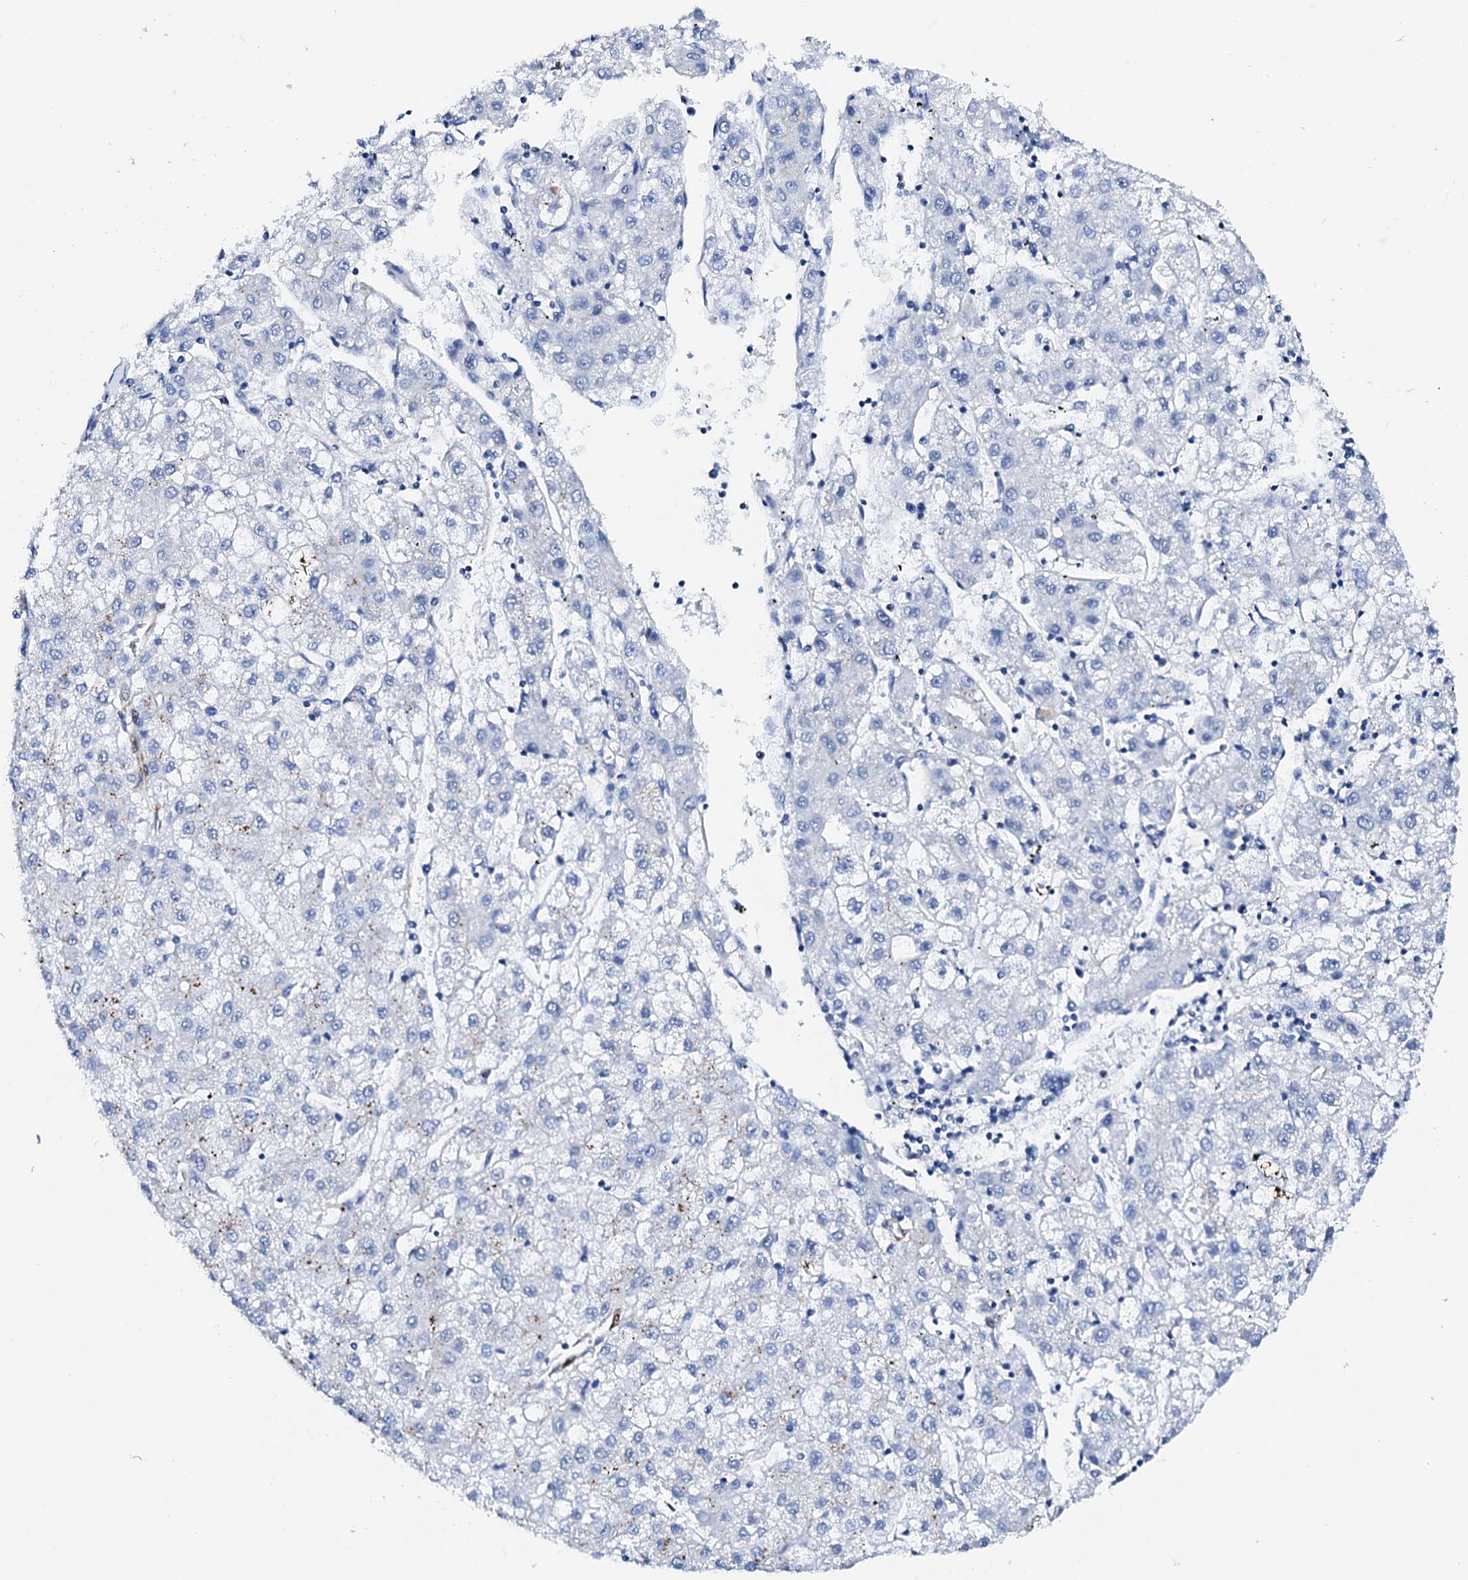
{"staining": {"intensity": "negative", "quantity": "none", "location": "none"}, "tissue": "liver cancer", "cell_type": "Tumor cells", "image_type": "cancer", "snomed": [{"axis": "morphology", "description": "Carcinoma, Hepatocellular, NOS"}, {"axis": "topography", "description": "Liver"}], "caption": "Immunohistochemistry image of human liver cancer (hepatocellular carcinoma) stained for a protein (brown), which displays no positivity in tumor cells.", "gene": "NRIP2", "patient": {"sex": "male", "age": 72}}